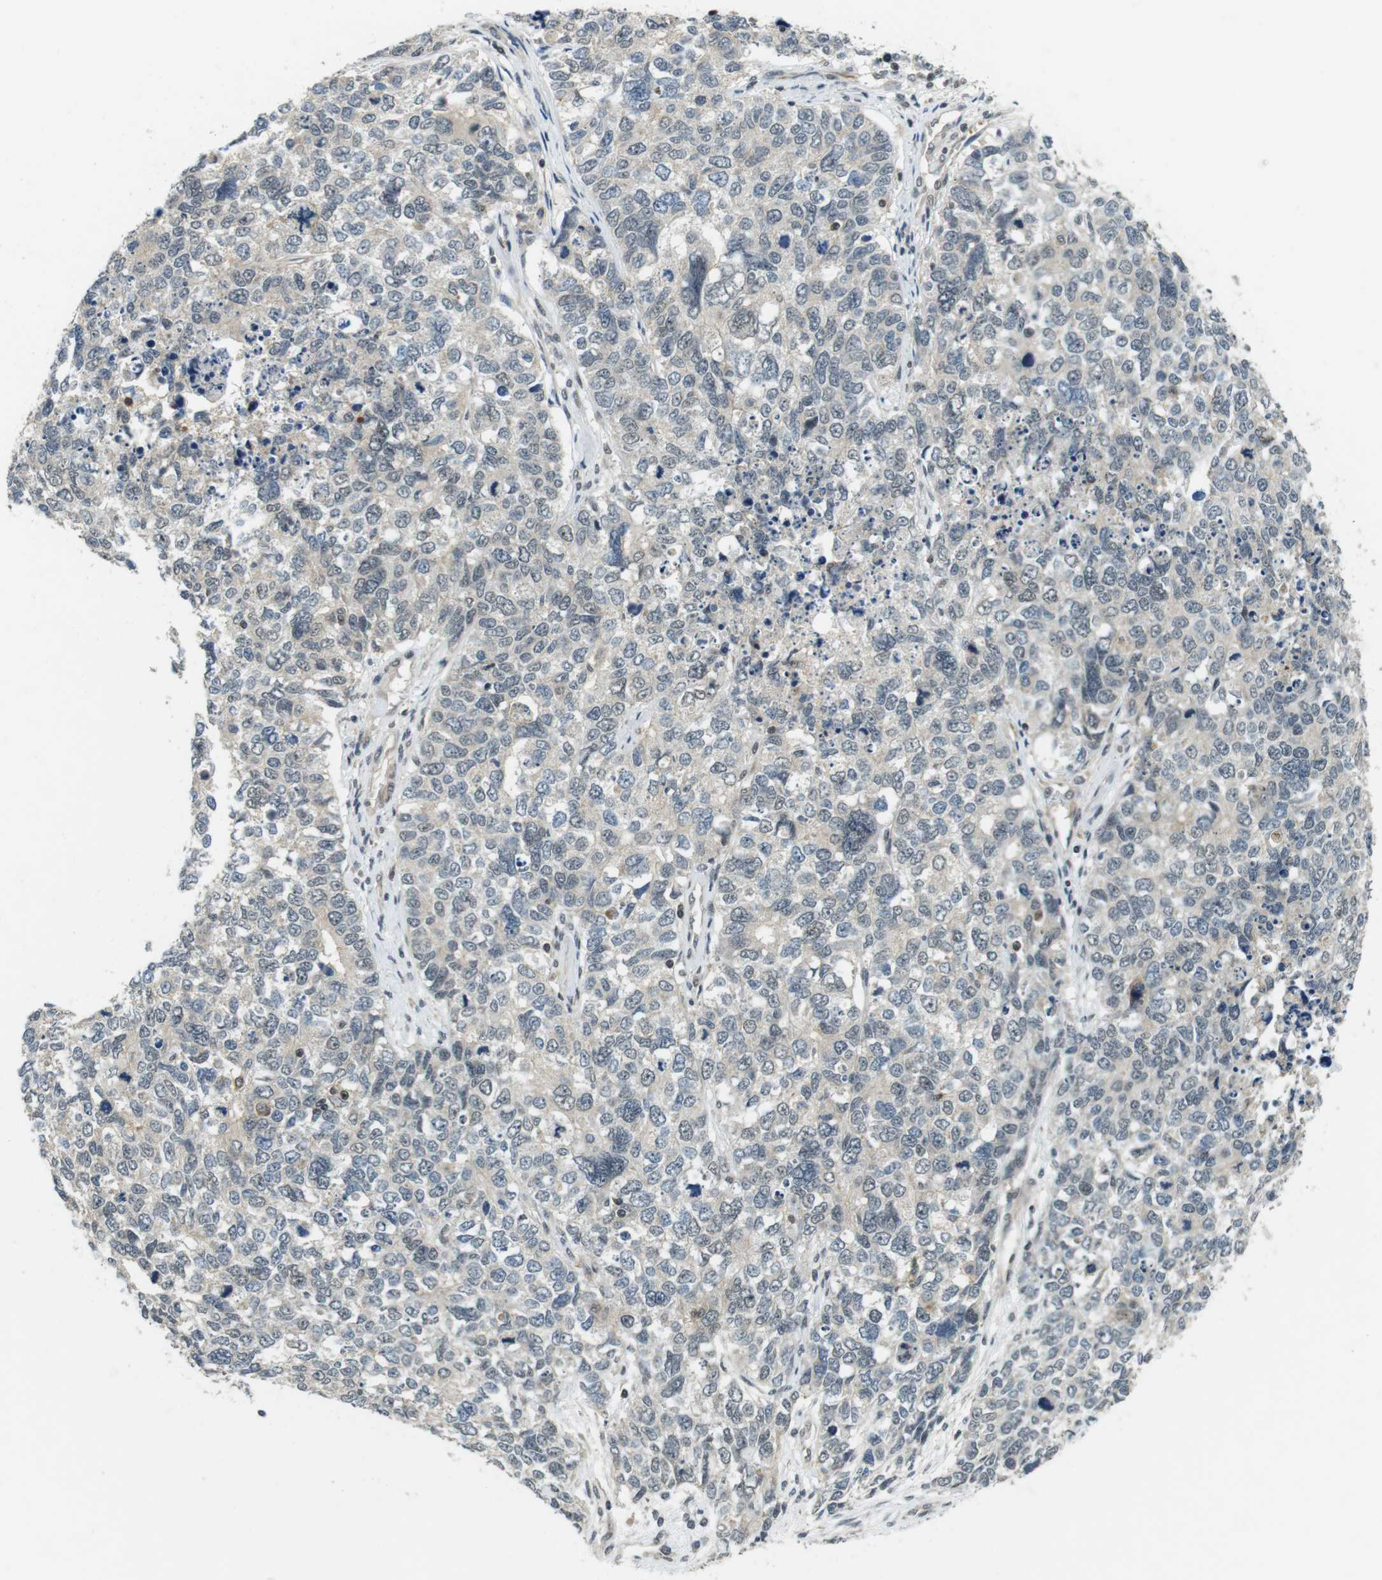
{"staining": {"intensity": "negative", "quantity": "none", "location": "none"}, "tissue": "cervical cancer", "cell_type": "Tumor cells", "image_type": "cancer", "snomed": [{"axis": "morphology", "description": "Squamous cell carcinoma, NOS"}, {"axis": "topography", "description": "Cervix"}], "caption": "A high-resolution photomicrograph shows immunohistochemistry staining of squamous cell carcinoma (cervical), which displays no significant positivity in tumor cells.", "gene": "BRD4", "patient": {"sex": "female", "age": 63}}